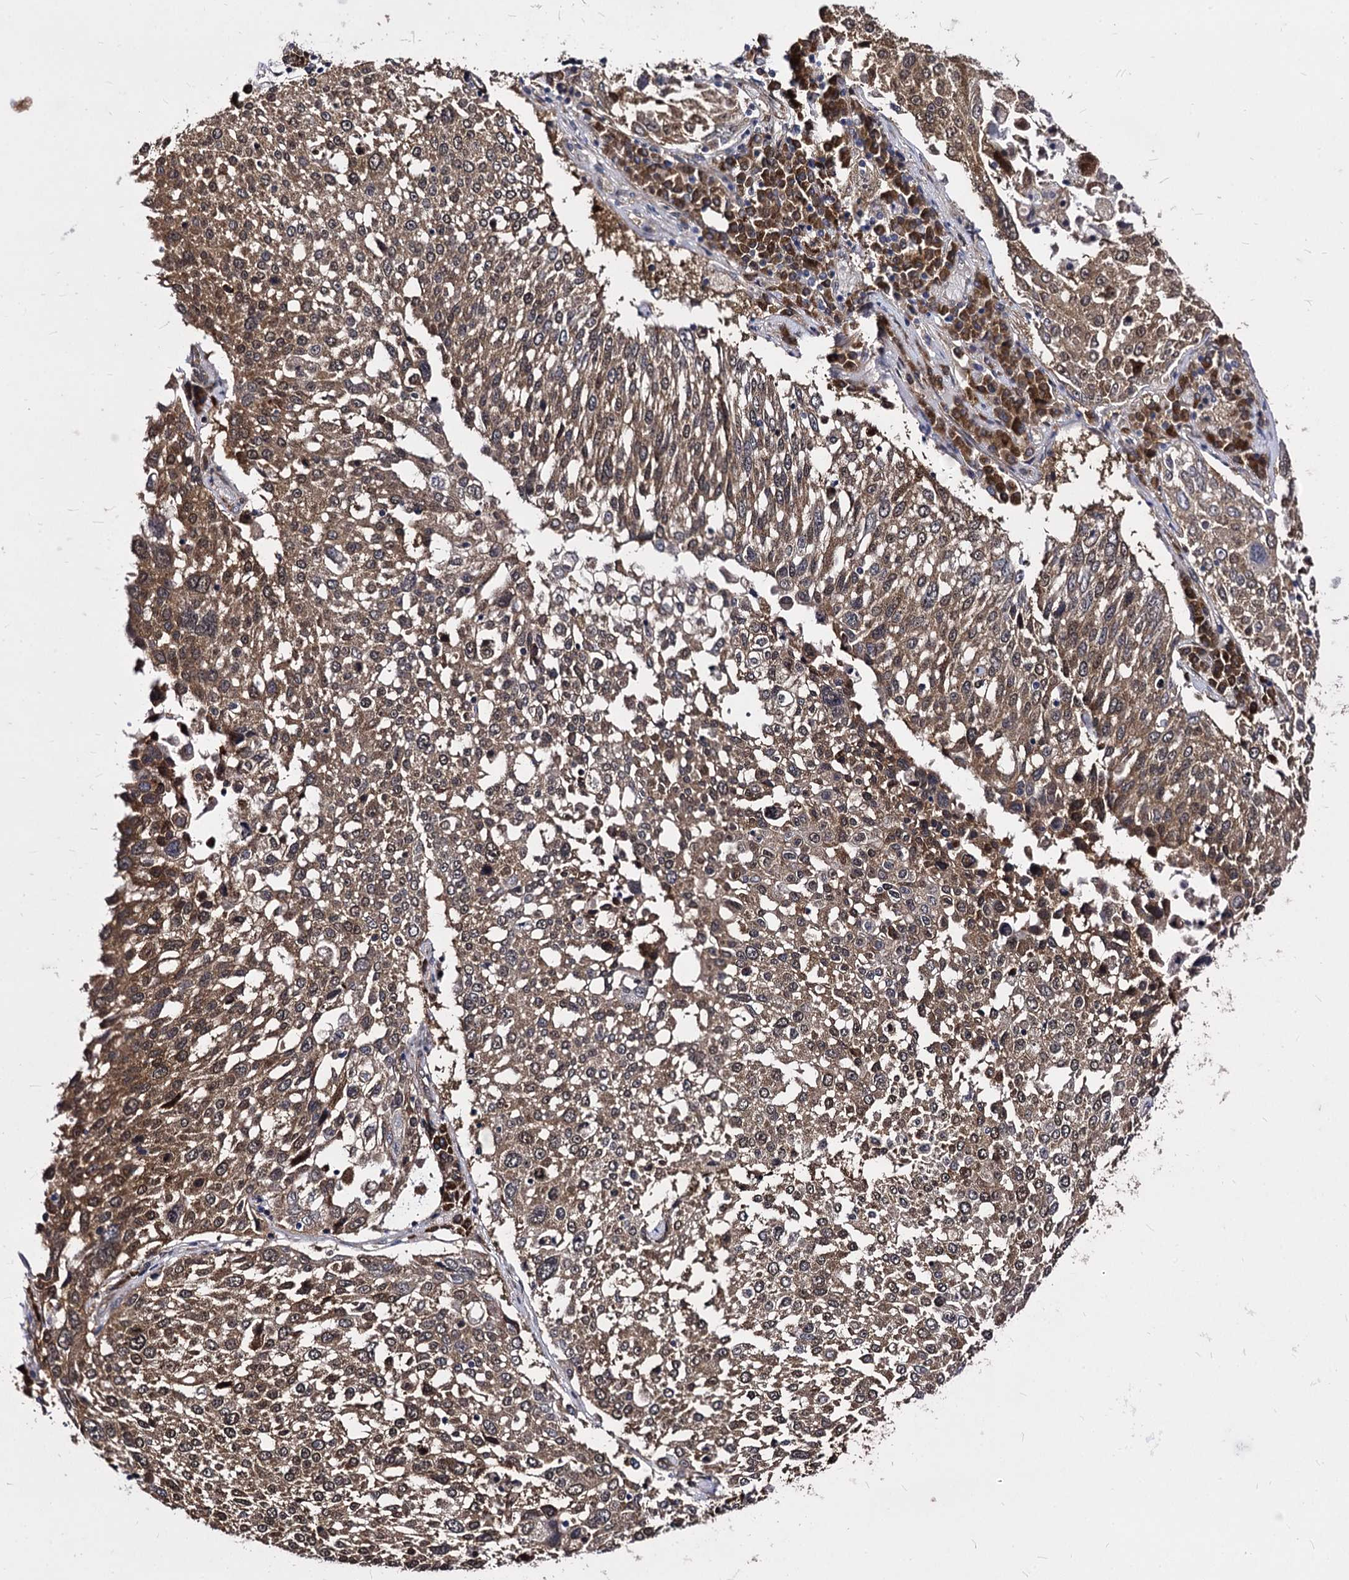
{"staining": {"intensity": "moderate", "quantity": ">75%", "location": "cytoplasmic/membranous,nuclear"}, "tissue": "lung cancer", "cell_type": "Tumor cells", "image_type": "cancer", "snomed": [{"axis": "morphology", "description": "Squamous cell carcinoma, NOS"}, {"axis": "topography", "description": "Lung"}], "caption": "This is a photomicrograph of IHC staining of lung squamous cell carcinoma, which shows moderate positivity in the cytoplasmic/membranous and nuclear of tumor cells.", "gene": "NME1", "patient": {"sex": "male", "age": 65}}